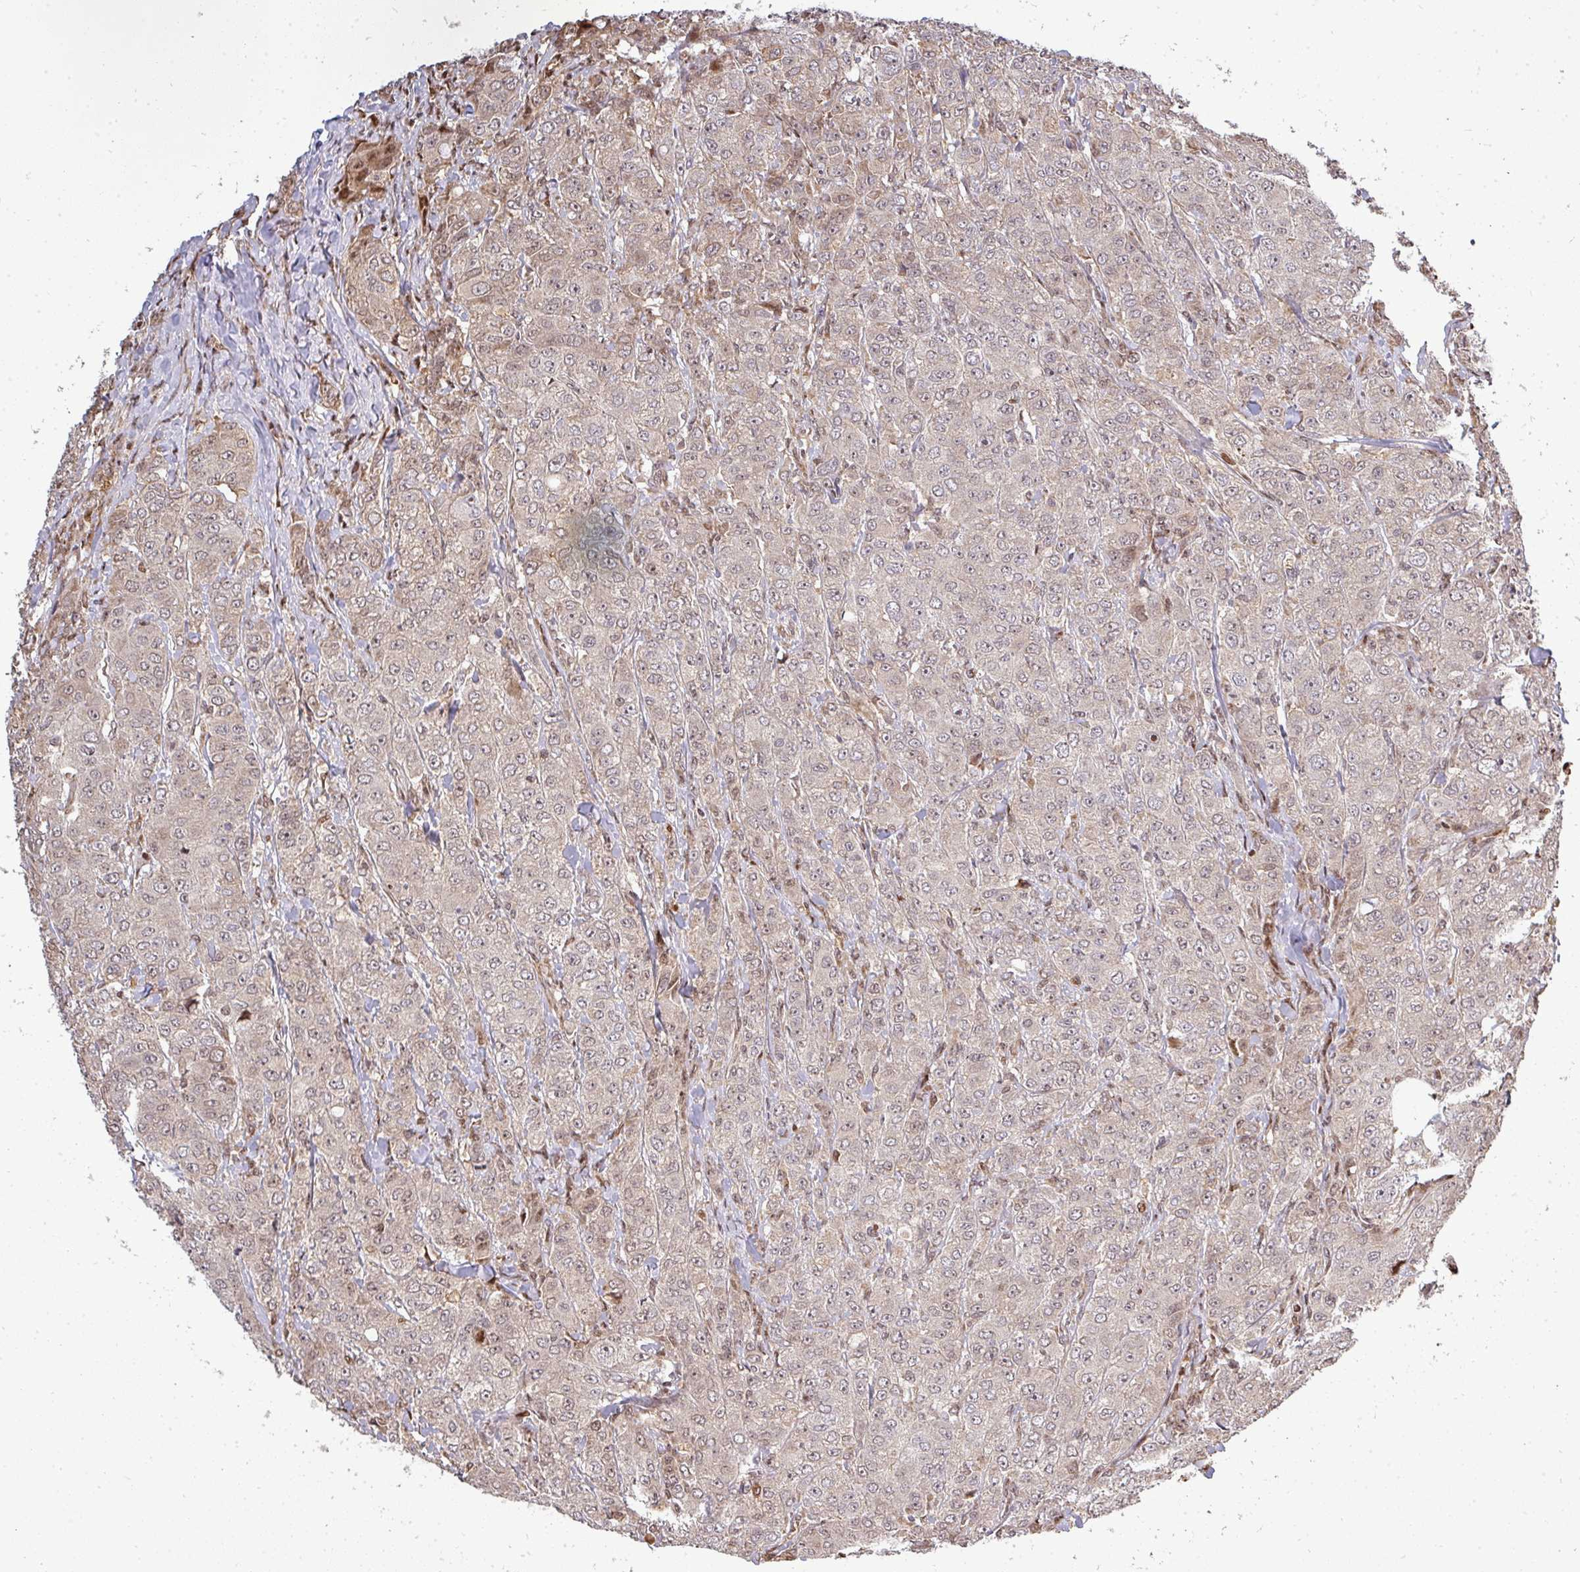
{"staining": {"intensity": "weak", "quantity": "25%-75%", "location": "cytoplasmic/membranous,nuclear"}, "tissue": "breast cancer", "cell_type": "Tumor cells", "image_type": "cancer", "snomed": [{"axis": "morphology", "description": "Duct carcinoma"}, {"axis": "topography", "description": "Breast"}], "caption": "Protein expression analysis of human breast cancer (infiltrating ductal carcinoma) reveals weak cytoplasmic/membranous and nuclear positivity in approximately 25%-75% of tumor cells. (DAB (3,3'-diaminobenzidine) IHC with brightfield microscopy, high magnification).", "gene": "PATZ1", "patient": {"sex": "female", "age": 43}}